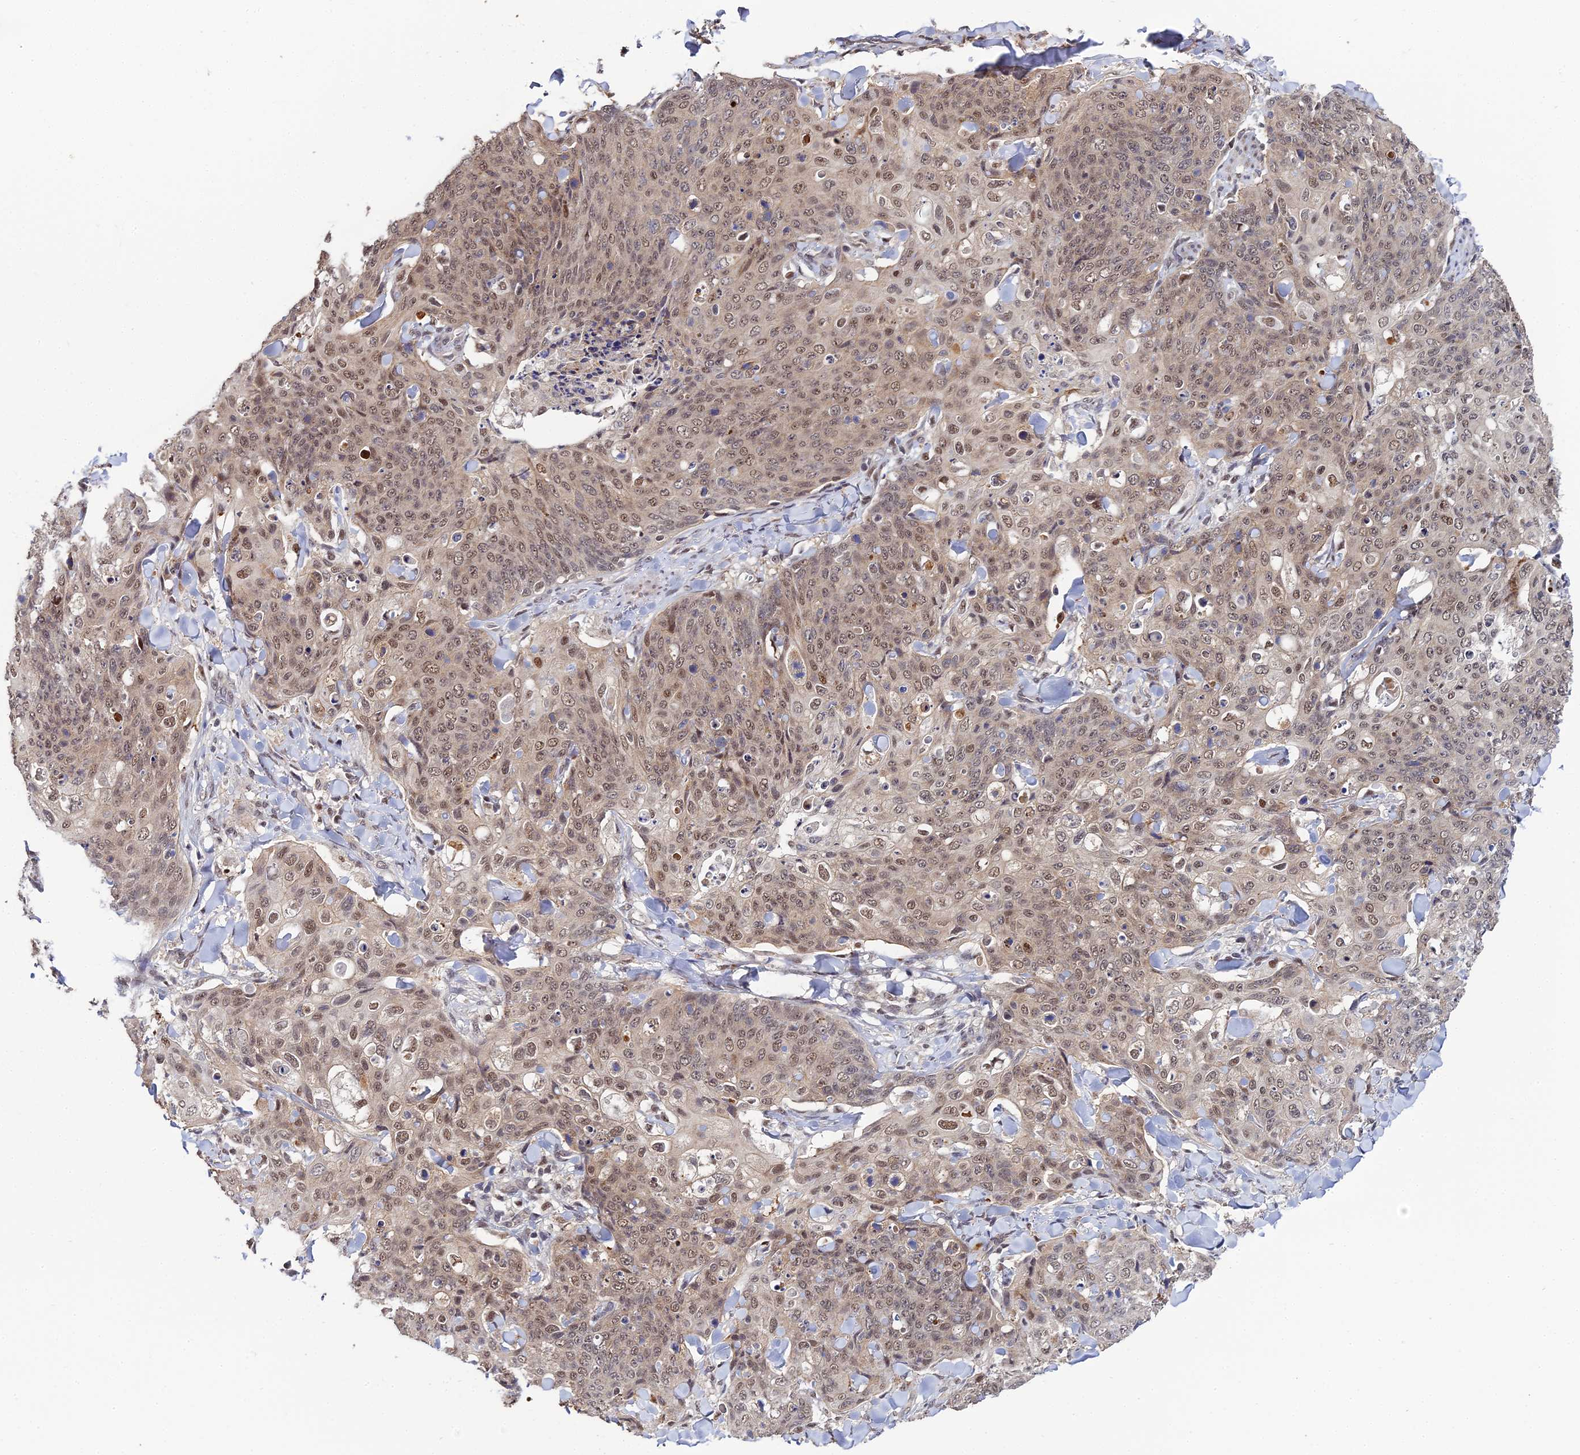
{"staining": {"intensity": "moderate", "quantity": "25%-75%", "location": "nuclear"}, "tissue": "skin cancer", "cell_type": "Tumor cells", "image_type": "cancer", "snomed": [{"axis": "morphology", "description": "Squamous cell carcinoma, NOS"}, {"axis": "topography", "description": "Skin"}, {"axis": "topography", "description": "Vulva"}], "caption": "Immunohistochemical staining of human skin cancer (squamous cell carcinoma) demonstrates medium levels of moderate nuclear protein expression in about 25%-75% of tumor cells. Nuclei are stained in blue.", "gene": "ERCC5", "patient": {"sex": "female", "age": 85}}